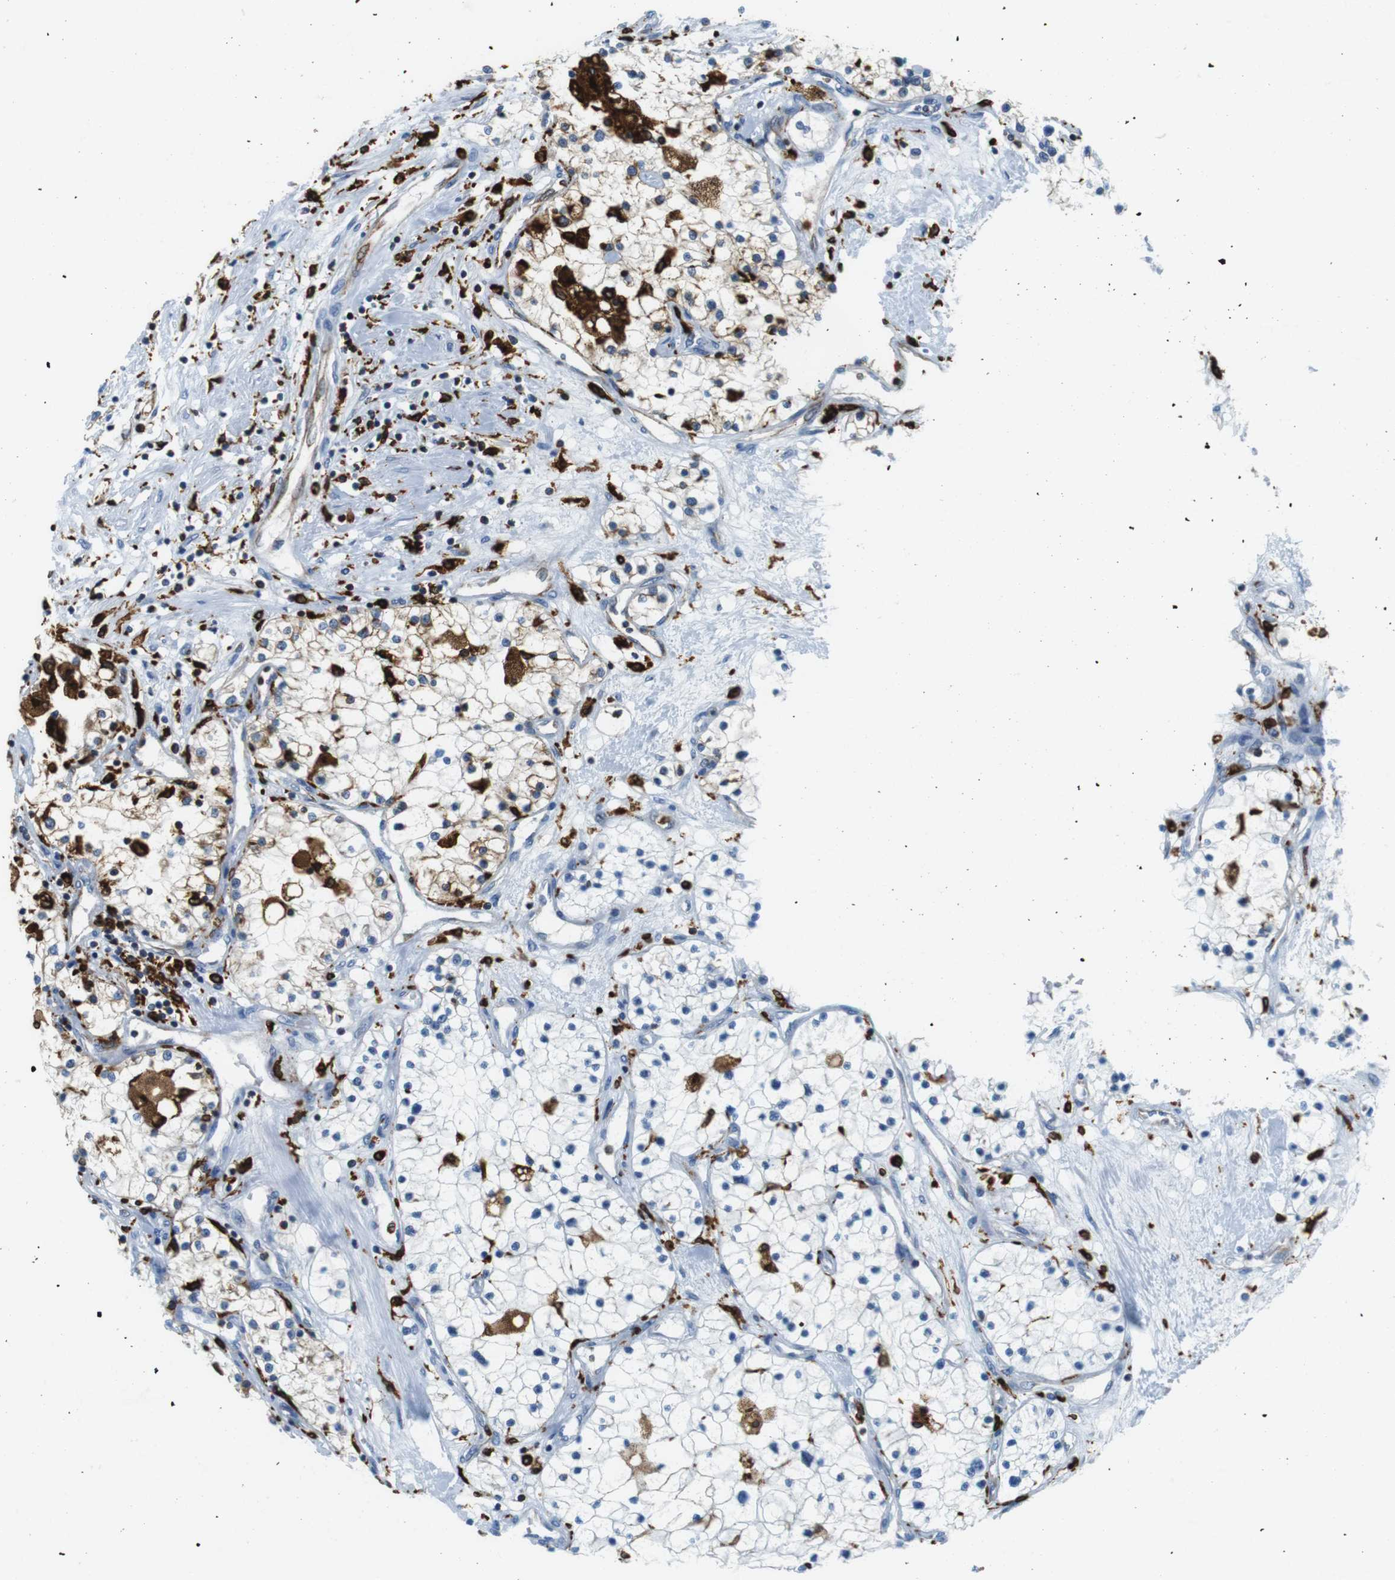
{"staining": {"intensity": "negative", "quantity": "none", "location": "none"}, "tissue": "renal cancer", "cell_type": "Tumor cells", "image_type": "cancer", "snomed": [{"axis": "morphology", "description": "Adenocarcinoma, NOS"}, {"axis": "topography", "description": "Kidney"}], "caption": "The image shows no staining of tumor cells in renal cancer (adenocarcinoma). (DAB (3,3'-diaminobenzidine) immunohistochemistry visualized using brightfield microscopy, high magnification).", "gene": "CIITA", "patient": {"sex": "male", "age": 68}}